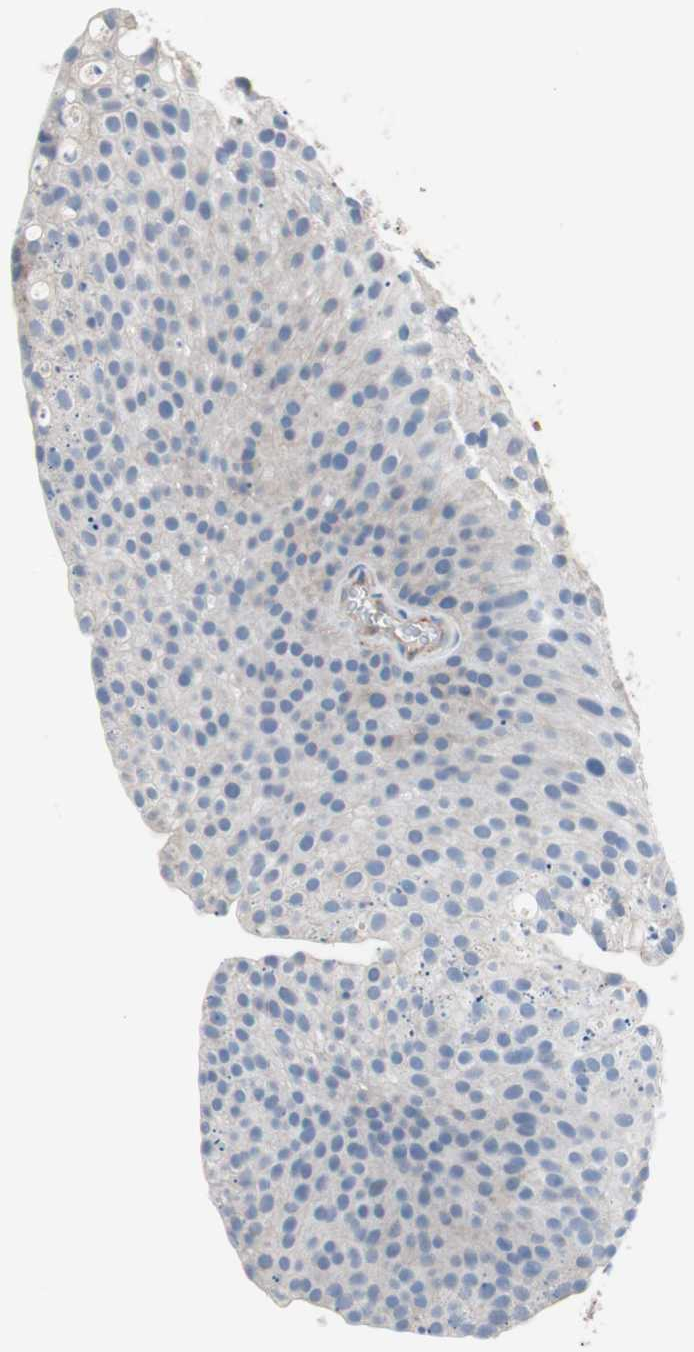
{"staining": {"intensity": "negative", "quantity": "none", "location": "none"}, "tissue": "urothelial cancer", "cell_type": "Tumor cells", "image_type": "cancer", "snomed": [{"axis": "morphology", "description": "Urothelial carcinoma, Low grade"}, {"axis": "topography", "description": "Smooth muscle"}, {"axis": "topography", "description": "Urinary bladder"}], "caption": "Urothelial cancer was stained to show a protein in brown. There is no significant positivity in tumor cells.", "gene": "CD81", "patient": {"sex": "male", "age": 60}}